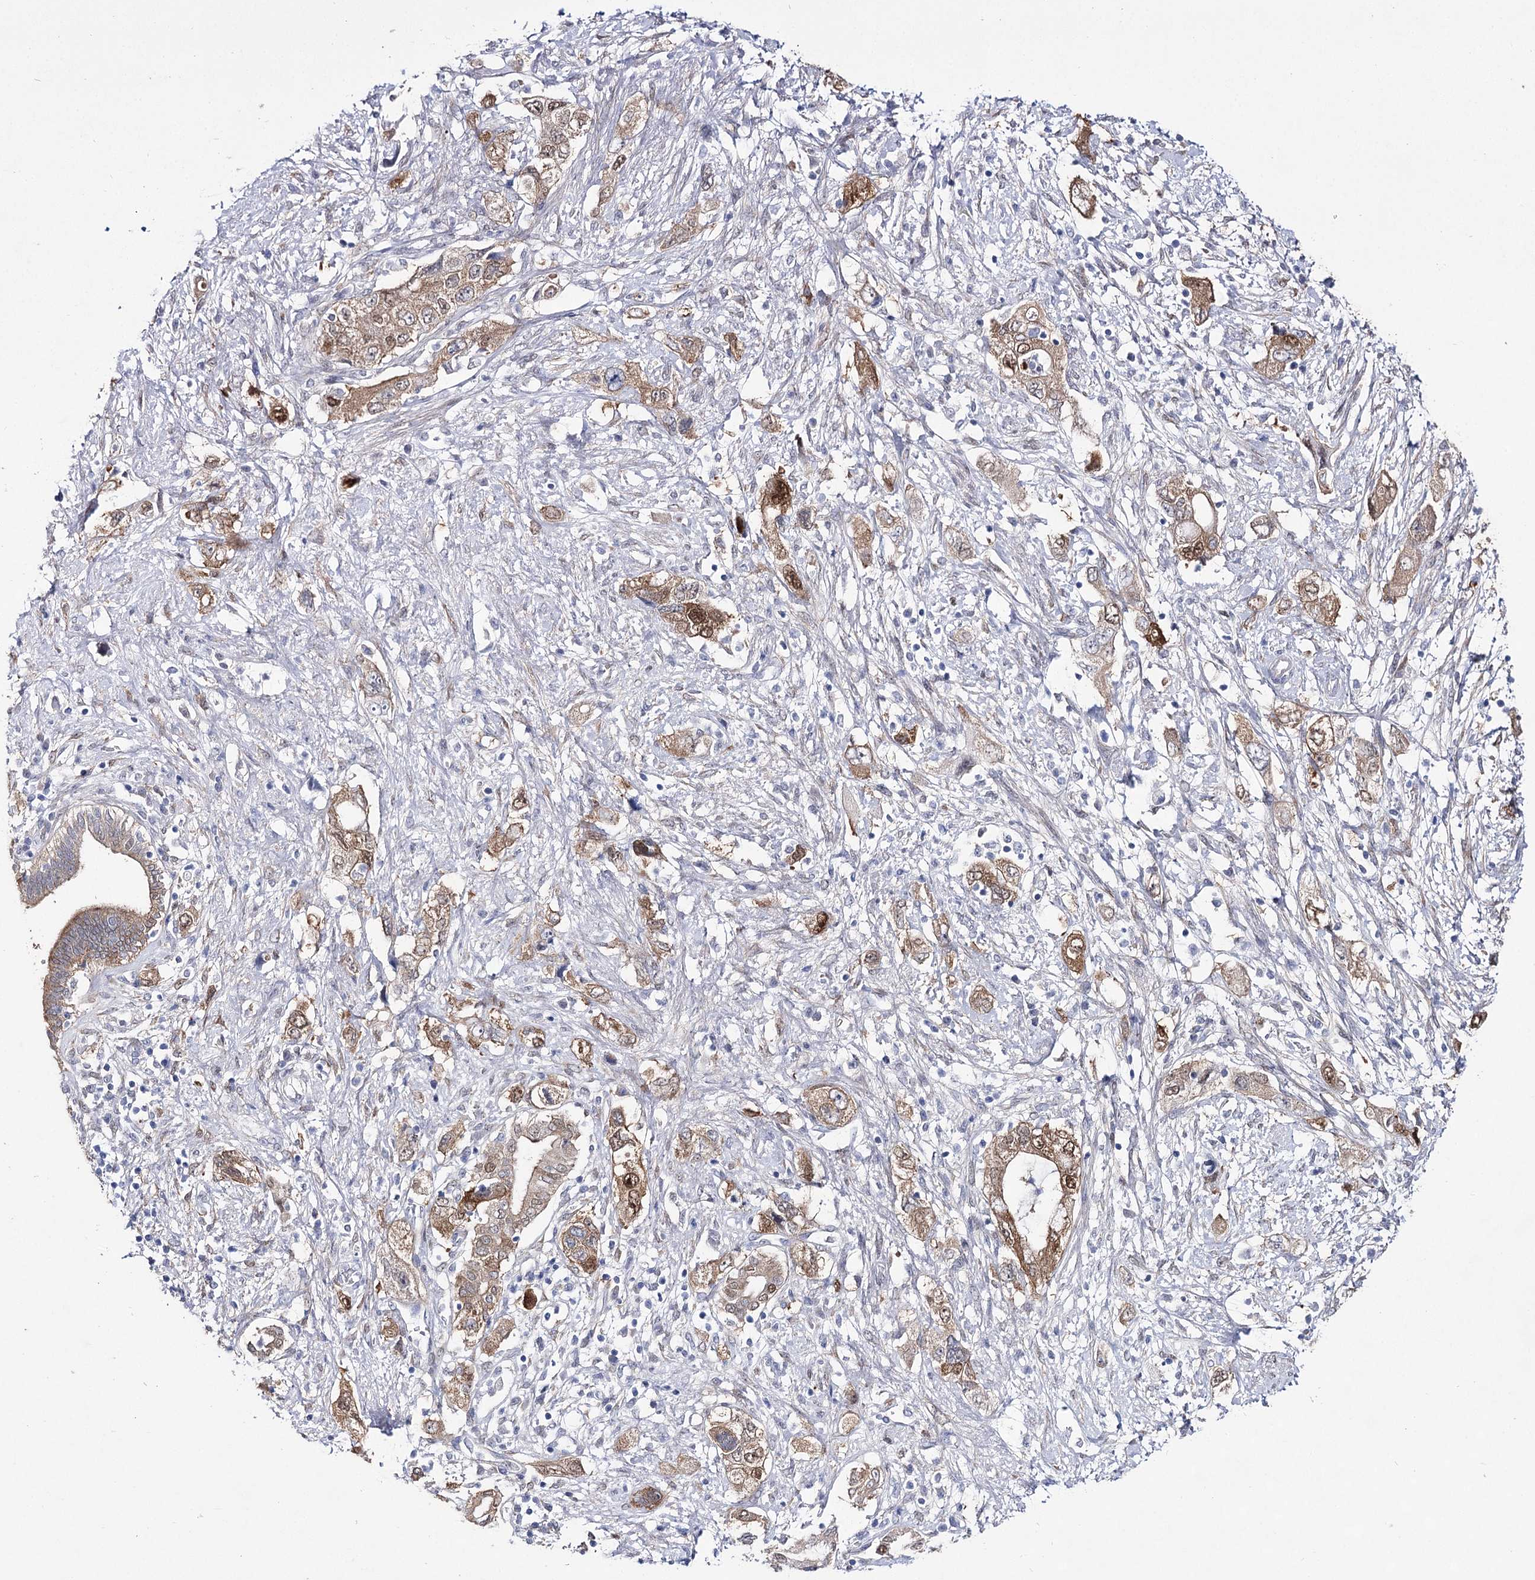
{"staining": {"intensity": "moderate", "quantity": ">75%", "location": "cytoplasmic/membranous,nuclear"}, "tissue": "pancreatic cancer", "cell_type": "Tumor cells", "image_type": "cancer", "snomed": [{"axis": "morphology", "description": "Adenocarcinoma, NOS"}, {"axis": "topography", "description": "Pancreas"}], "caption": "Pancreatic adenocarcinoma stained with a protein marker displays moderate staining in tumor cells.", "gene": "UGDH", "patient": {"sex": "female", "age": 73}}